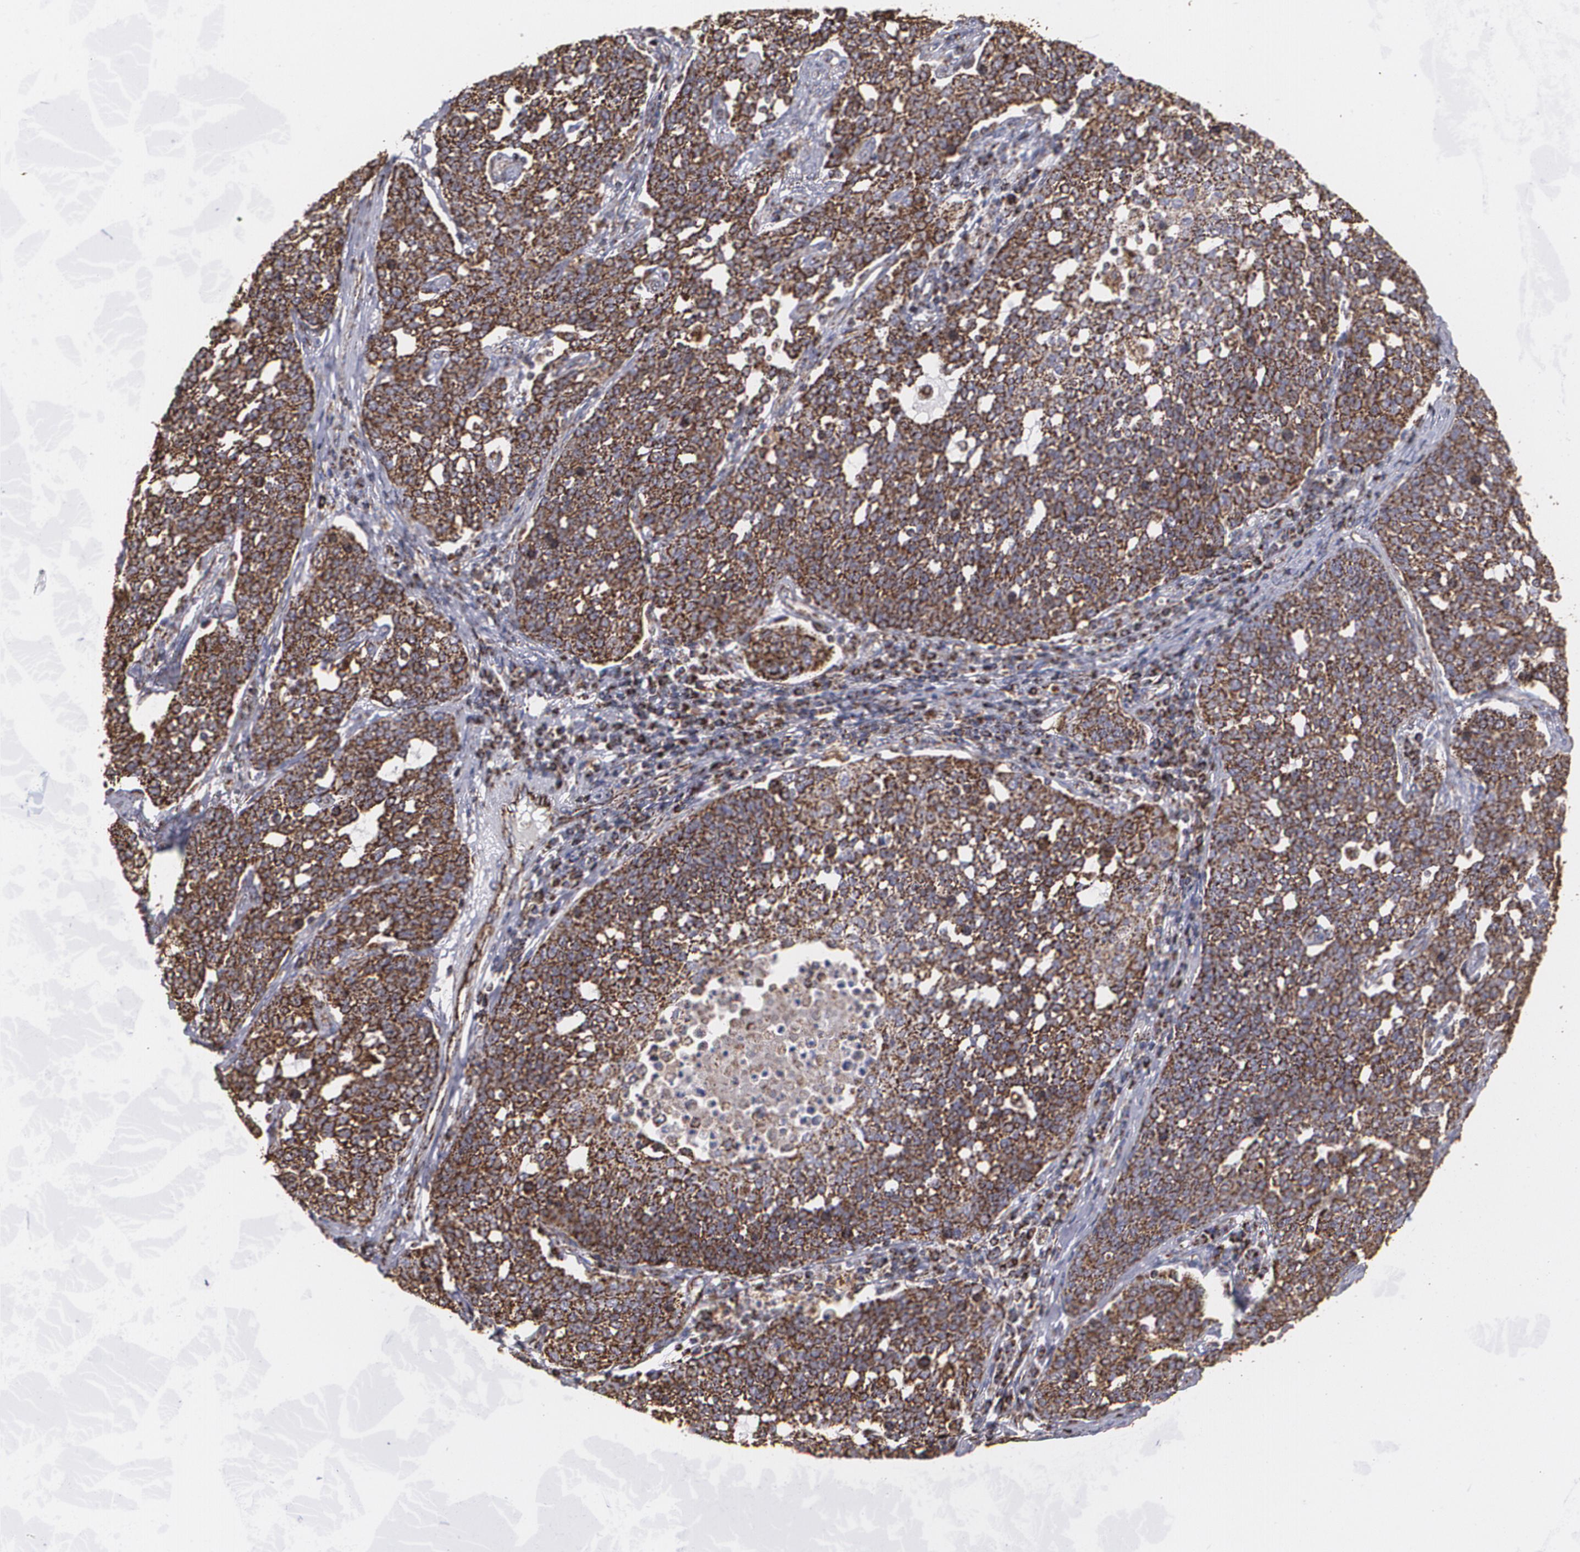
{"staining": {"intensity": "strong", "quantity": ">75%", "location": "cytoplasmic/membranous"}, "tissue": "cervical cancer", "cell_type": "Tumor cells", "image_type": "cancer", "snomed": [{"axis": "morphology", "description": "Squamous cell carcinoma, NOS"}, {"axis": "topography", "description": "Cervix"}], "caption": "Brown immunohistochemical staining in cervical squamous cell carcinoma exhibits strong cytoplasmic/membranous staining in approximately >75% of tumor cells.", "gene": "HSPD1", "patient": {"sex": "female", "age": 34}}